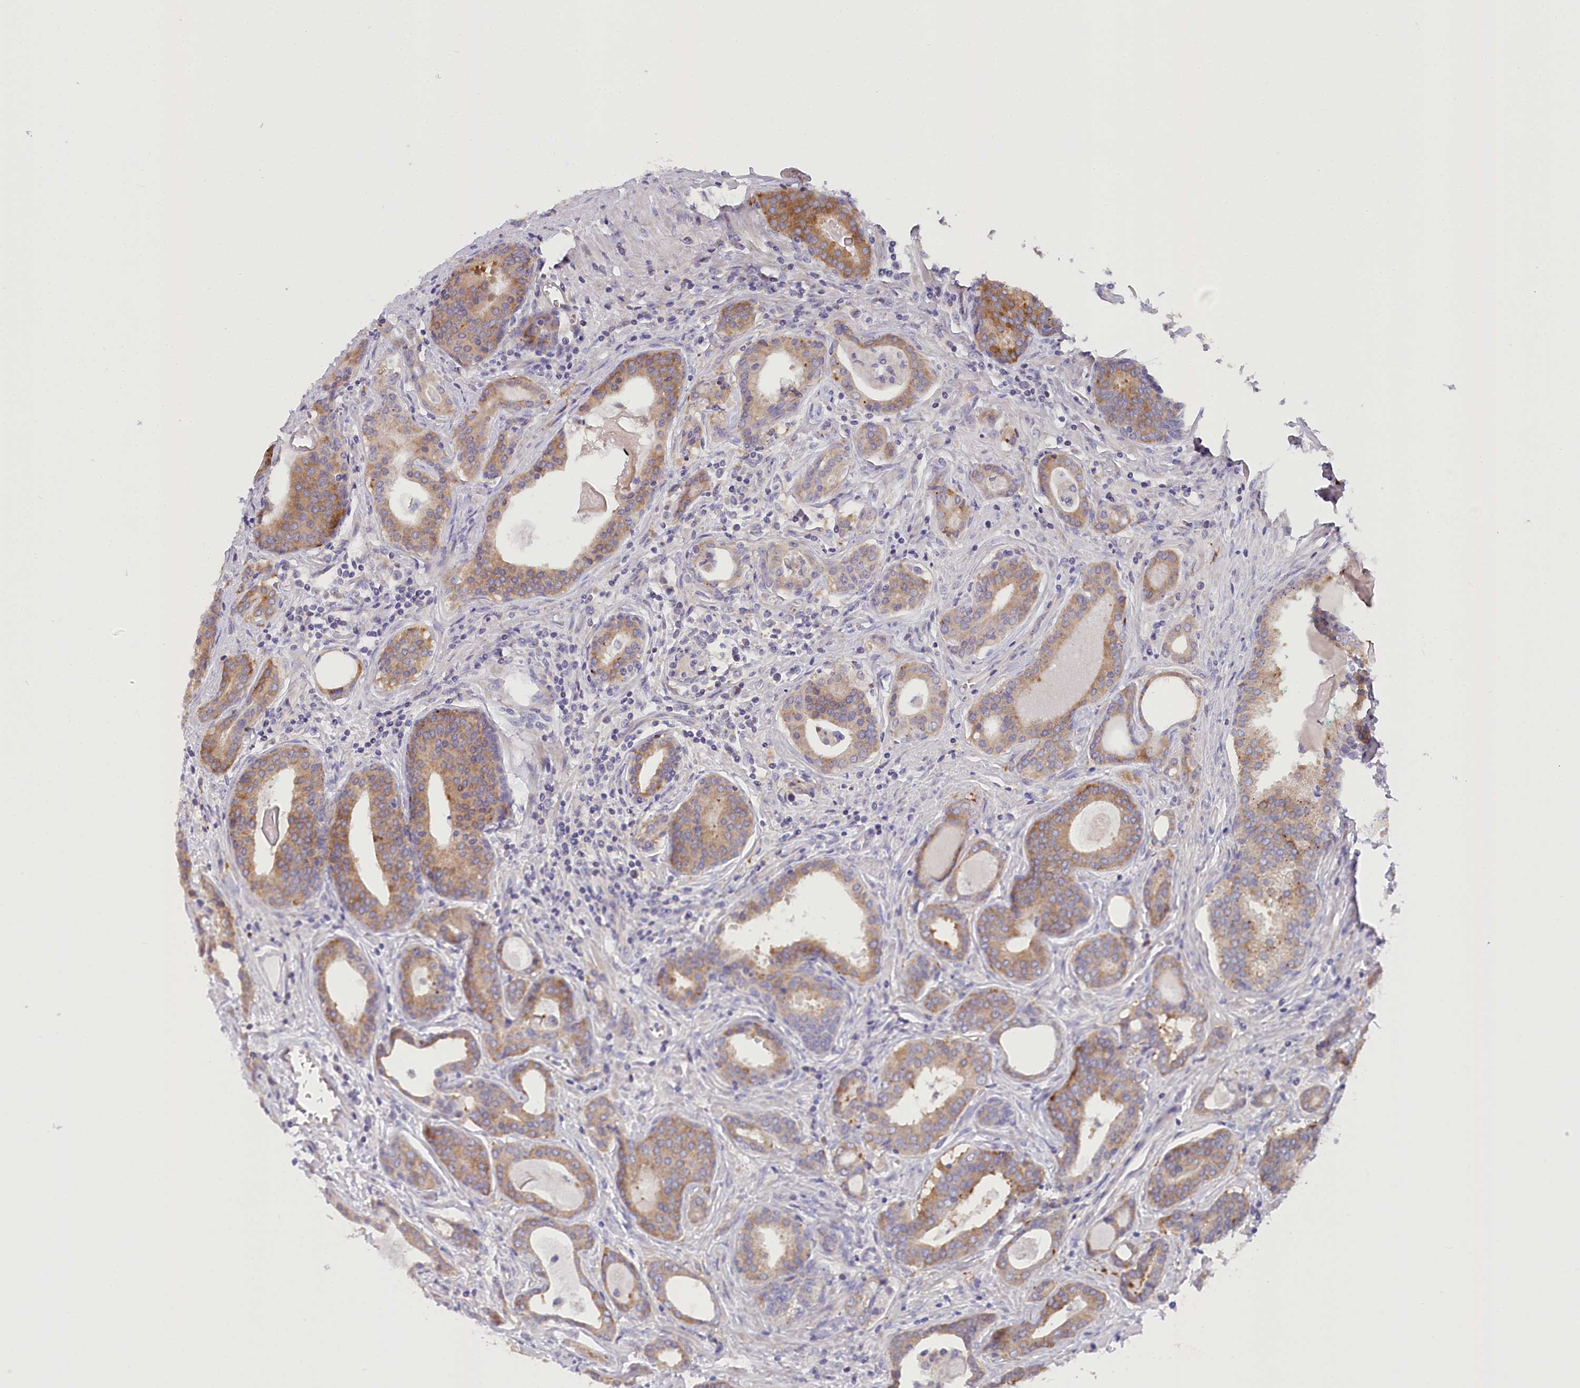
{"staining": {"intensity": "moderate", "quantity": ">75%", "location": "cytoplasmic/membranous"}, "tissue": "prostate cancer", "cell_type": "Tumor cells", "image_type": "cancer", "snomed": [{"axis": "morphology", "description": "Adenocarcinoma, High grade"}, {"axis": "topography", "description": "Prostate"}], "caption": "Prostate adenocarcinoma (high-grade) stained with a brown dye shows moderate cytoplasmic/membranous positive positivity in about >75% of tumor cells.", "gene": "POGLUT1", "patient": {"sex": "male", "age": 68}}